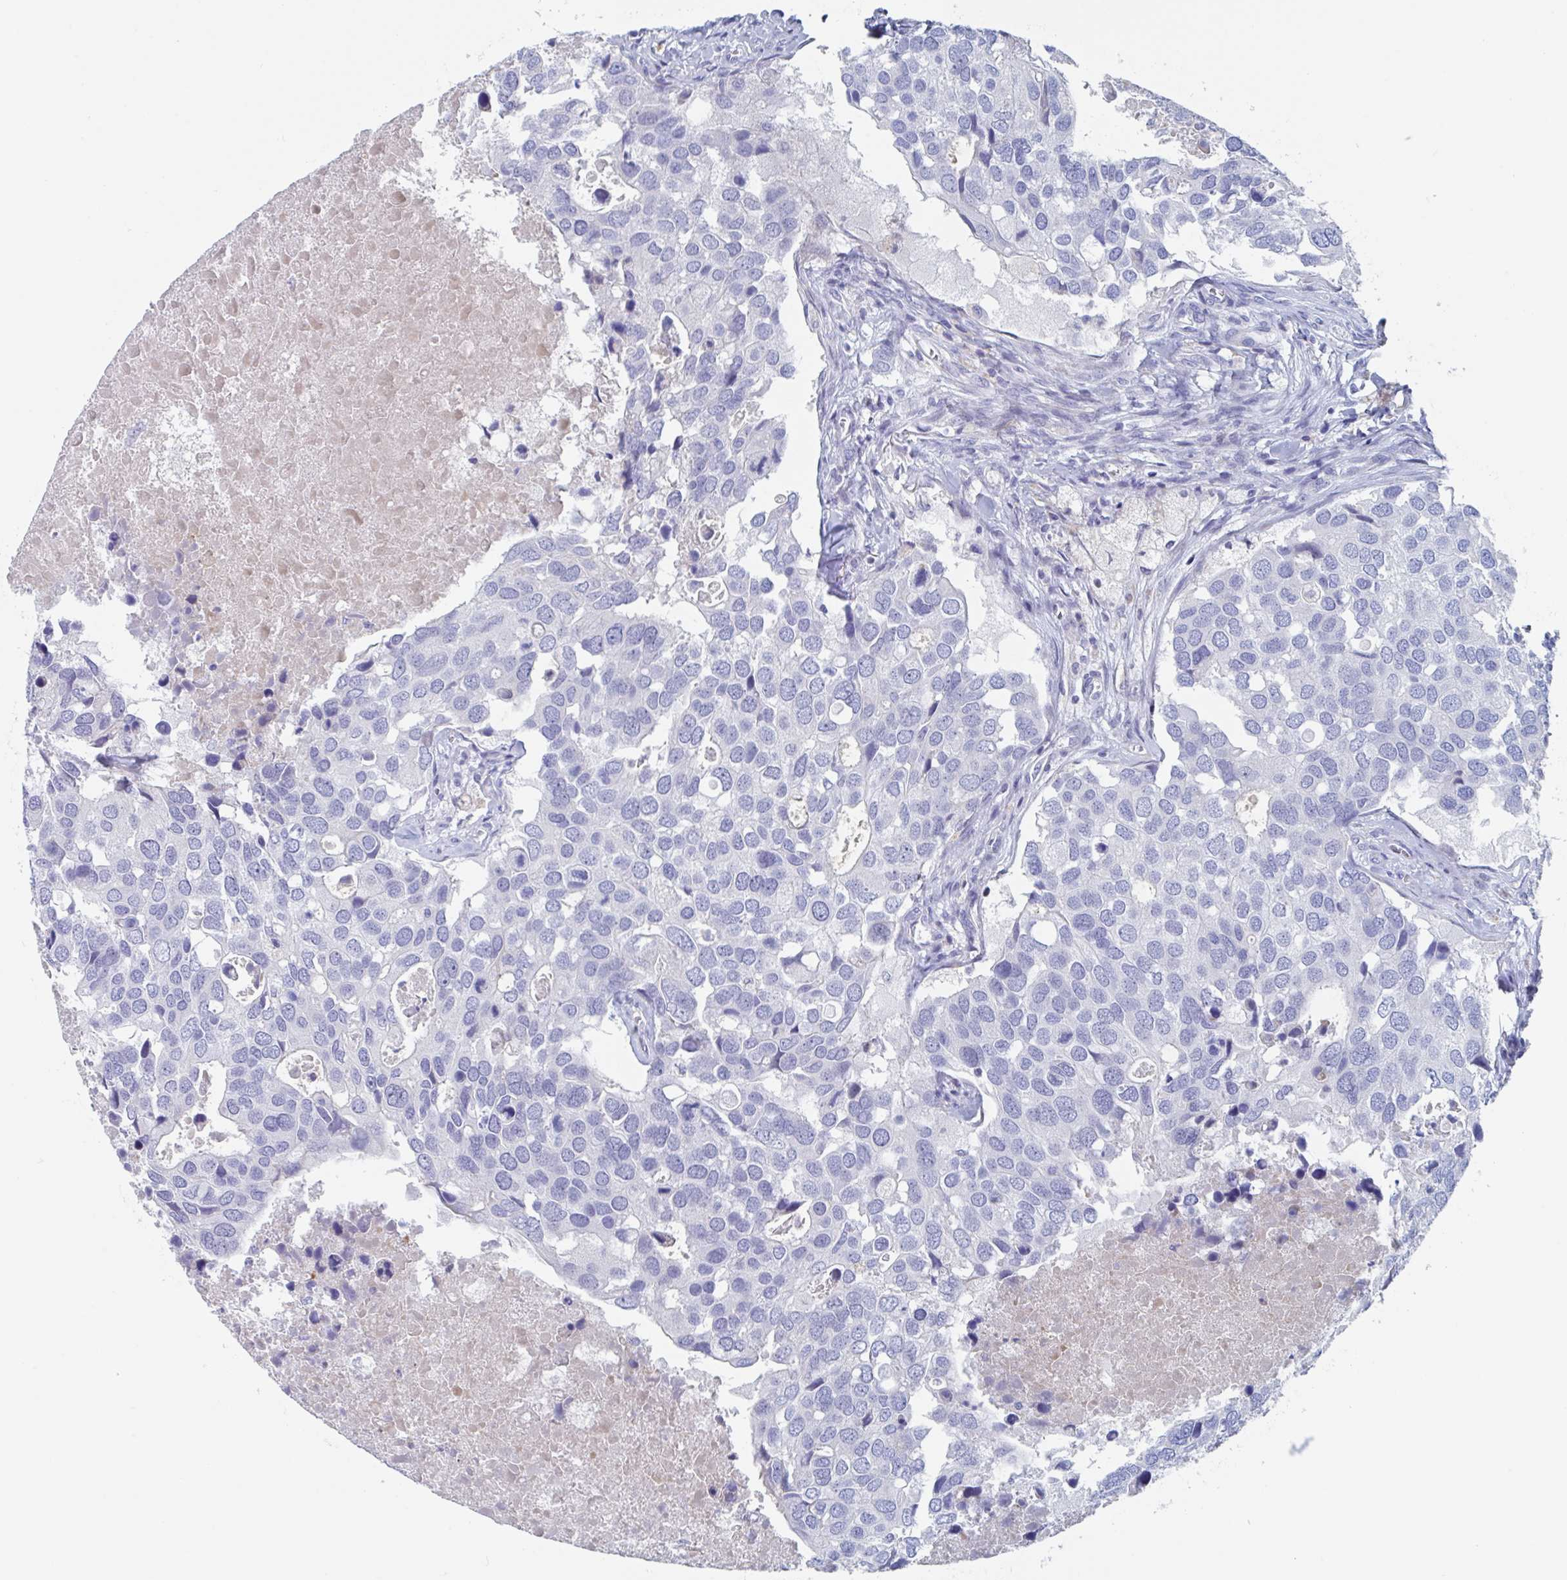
{"staining": {"intensity": "negative", "quantity": "none", "location": "none"}, "tissue": "breast cancer", "cell_type": "Tumor cells", "image_type": "cancer", "snomed": [{"axis": "morphology", "description": "Duct carcinoma"}, {"axis": "topography", "description": "Breast"}], "caption": "This is an immunohistochemistry (IHC) histopathology image of breast infiltrating ductal carcinoma. There is no positivity in tumor cells.", "gene": "NT5C3B", "patient": {"sex": "female", "age": 83}}